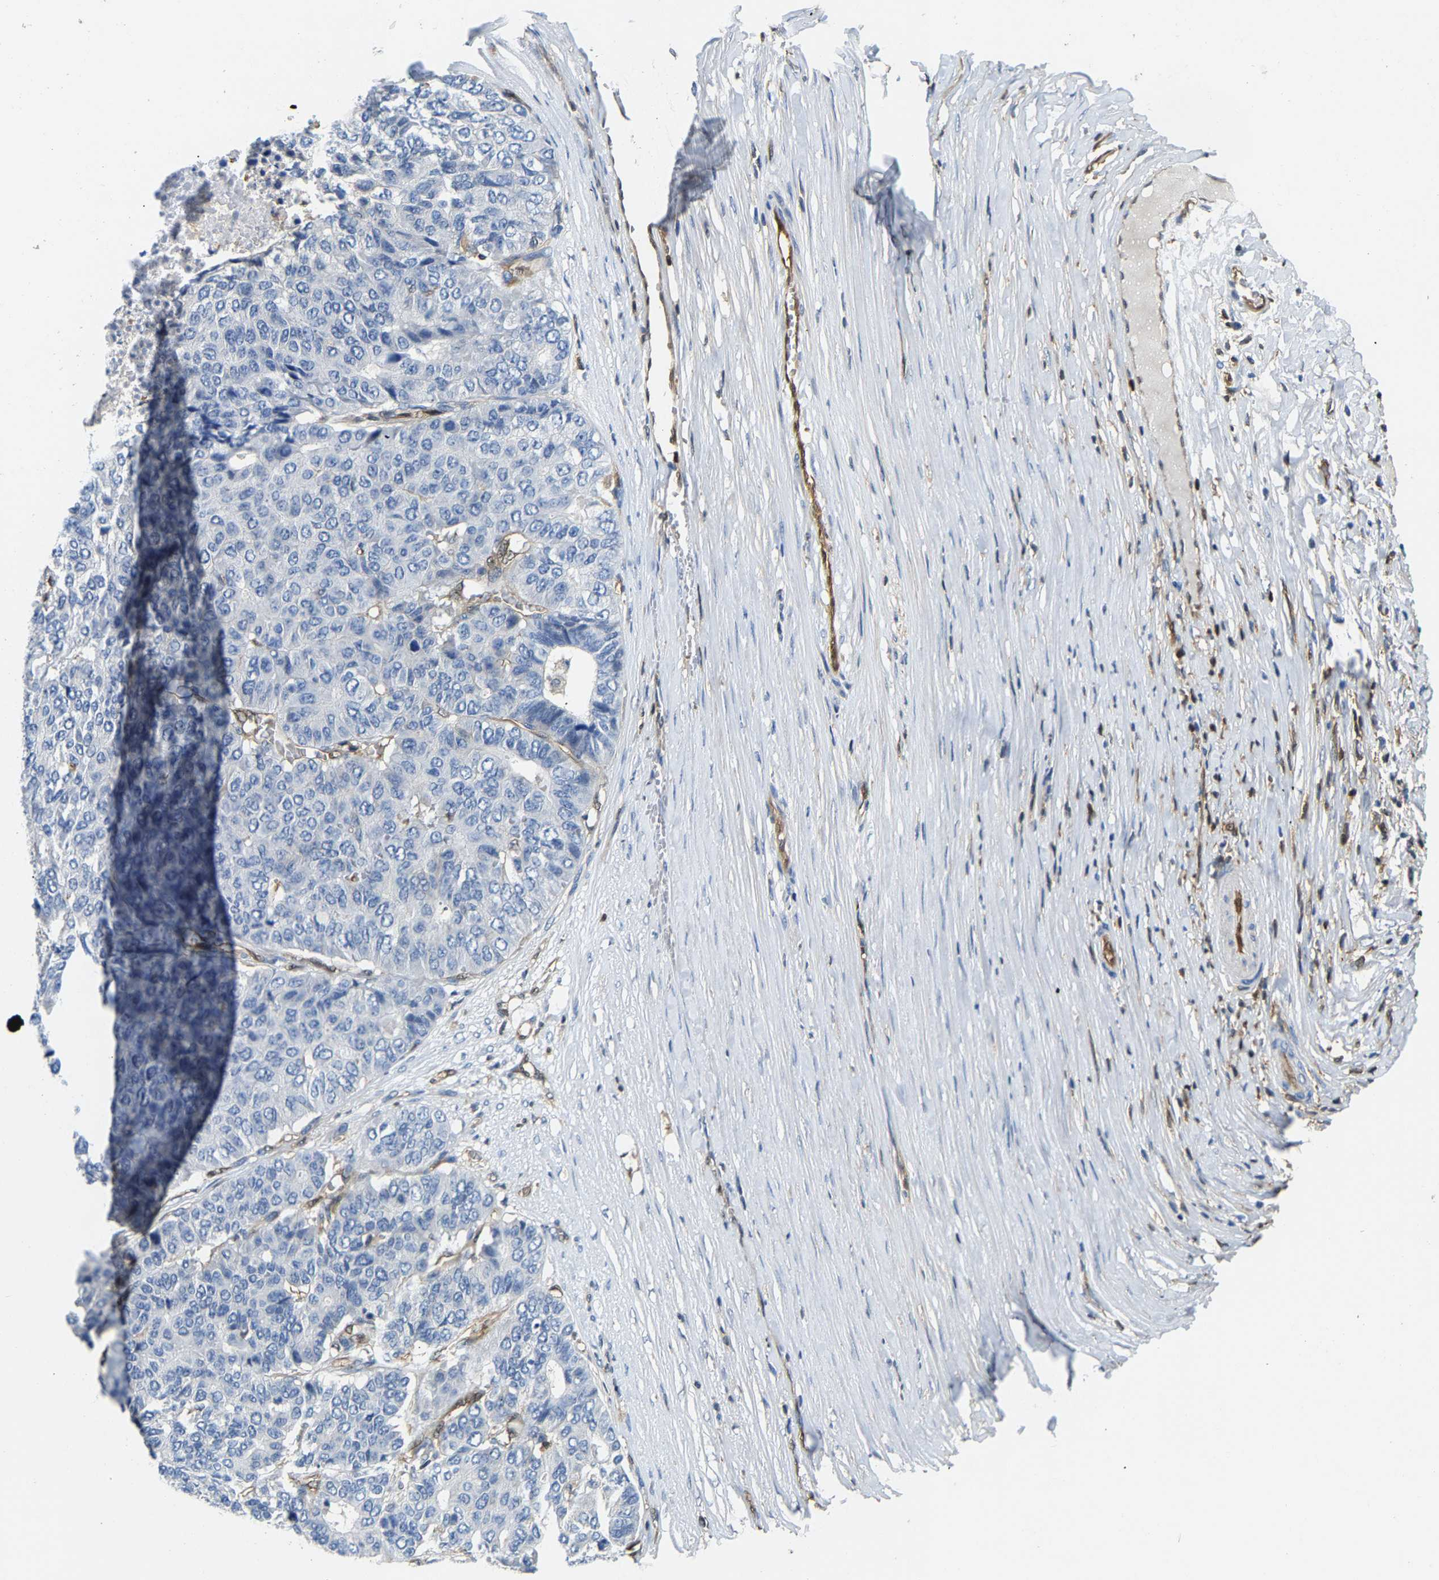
{"staining": {"intensity": "negative", "quantity": "none", "location": "none"}, "tissue": "pancreatic cancer", "cell_type": "Tumor cells", "image_type": "cancer", "snomed": [{"axis": "morphology", "description": "Adenocarcinoma, NOS"}, {"axis": "topography", "description": "Pancreas"}], "caption": "This is a micrograph of immunohistochemistry staining of pancreatic cancer (adenocarcinoma), which shows no staining in tumor cells.", "gene": "GIMAP7", "patient": {"sex": "male", "age": 50}}